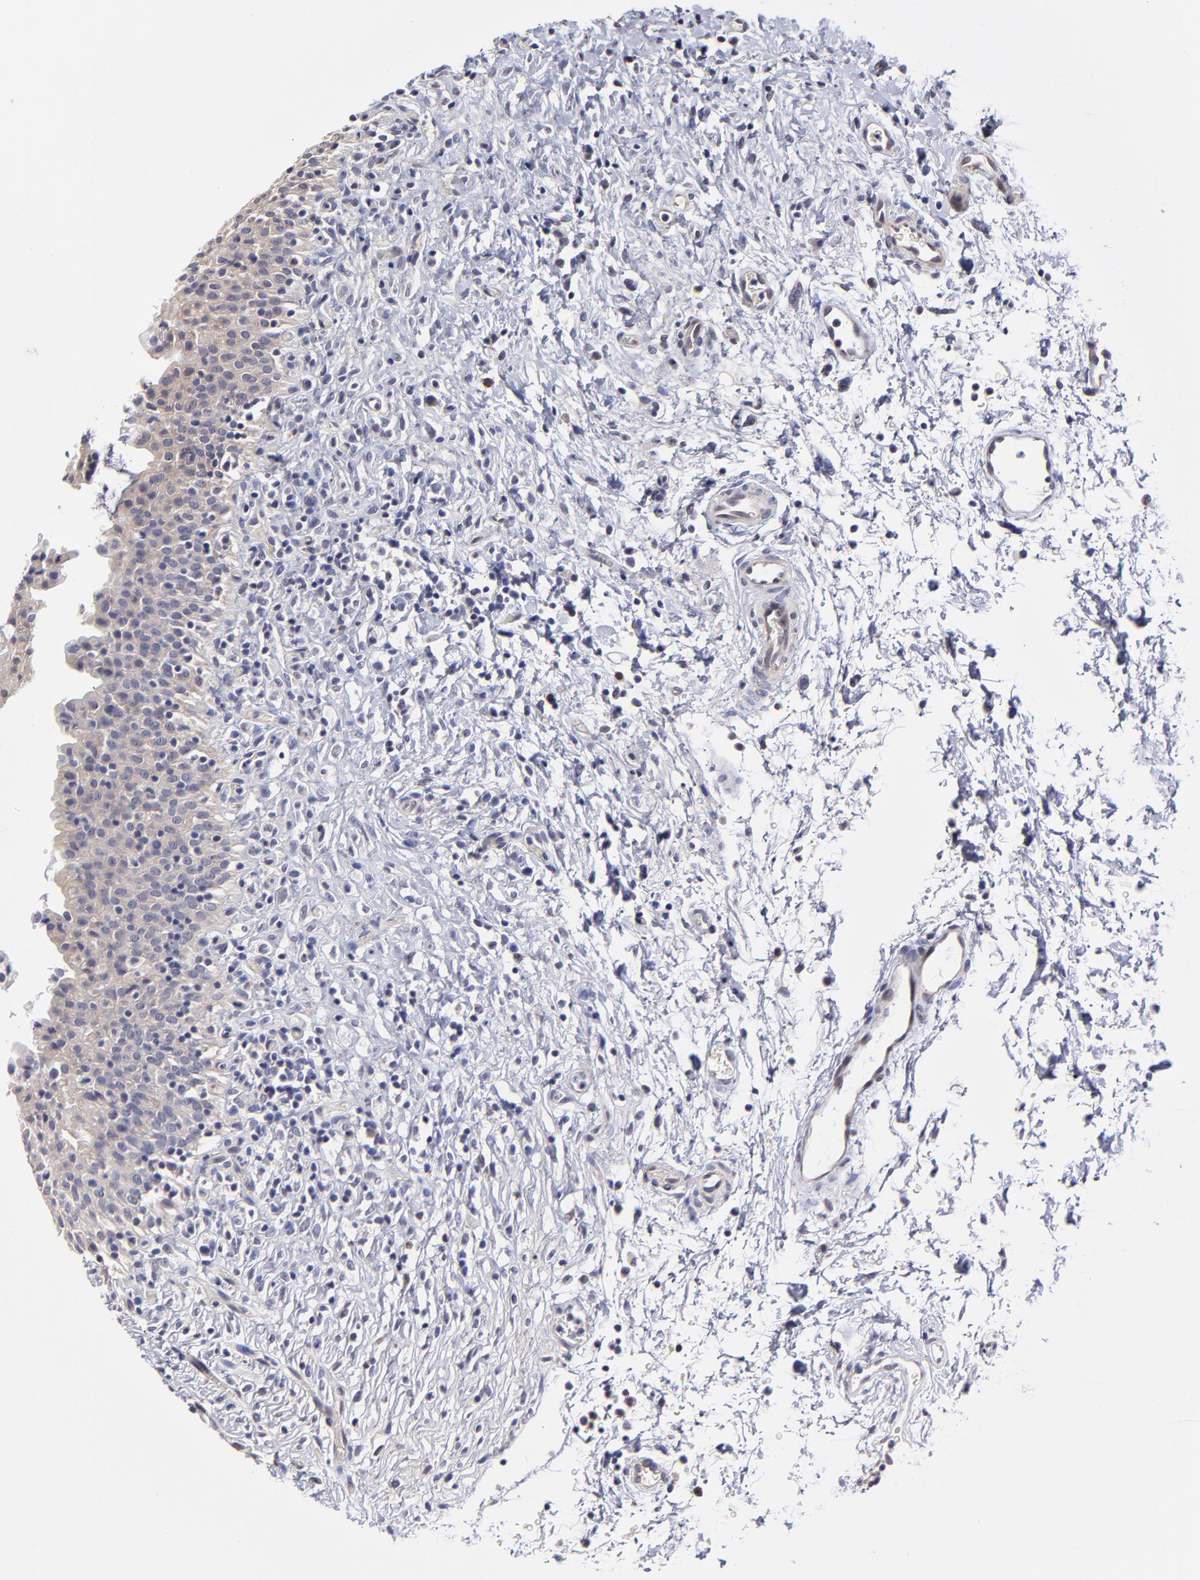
{"staining": {"intensity": "weak", "quantity": ">75%", "location": "cytoplasmic/membranous"}, "tissue": "urinary bladder", "cell_type": "Urothelial cells", "image_type": "normal", "snomed": [{"axis": "morphology", "description": "Normal tissue, NOS"}, {"axis": "topography", "description": "Urinary bladder"}], "caption": "Benign urinary bladder displays weak cytoplasmic/membranous positivity in approximately >75% of urothelial cells, visualized by immunohistochemistry.", "gene": "BTG2", "patient": {"sex": "male", "age": 51}}